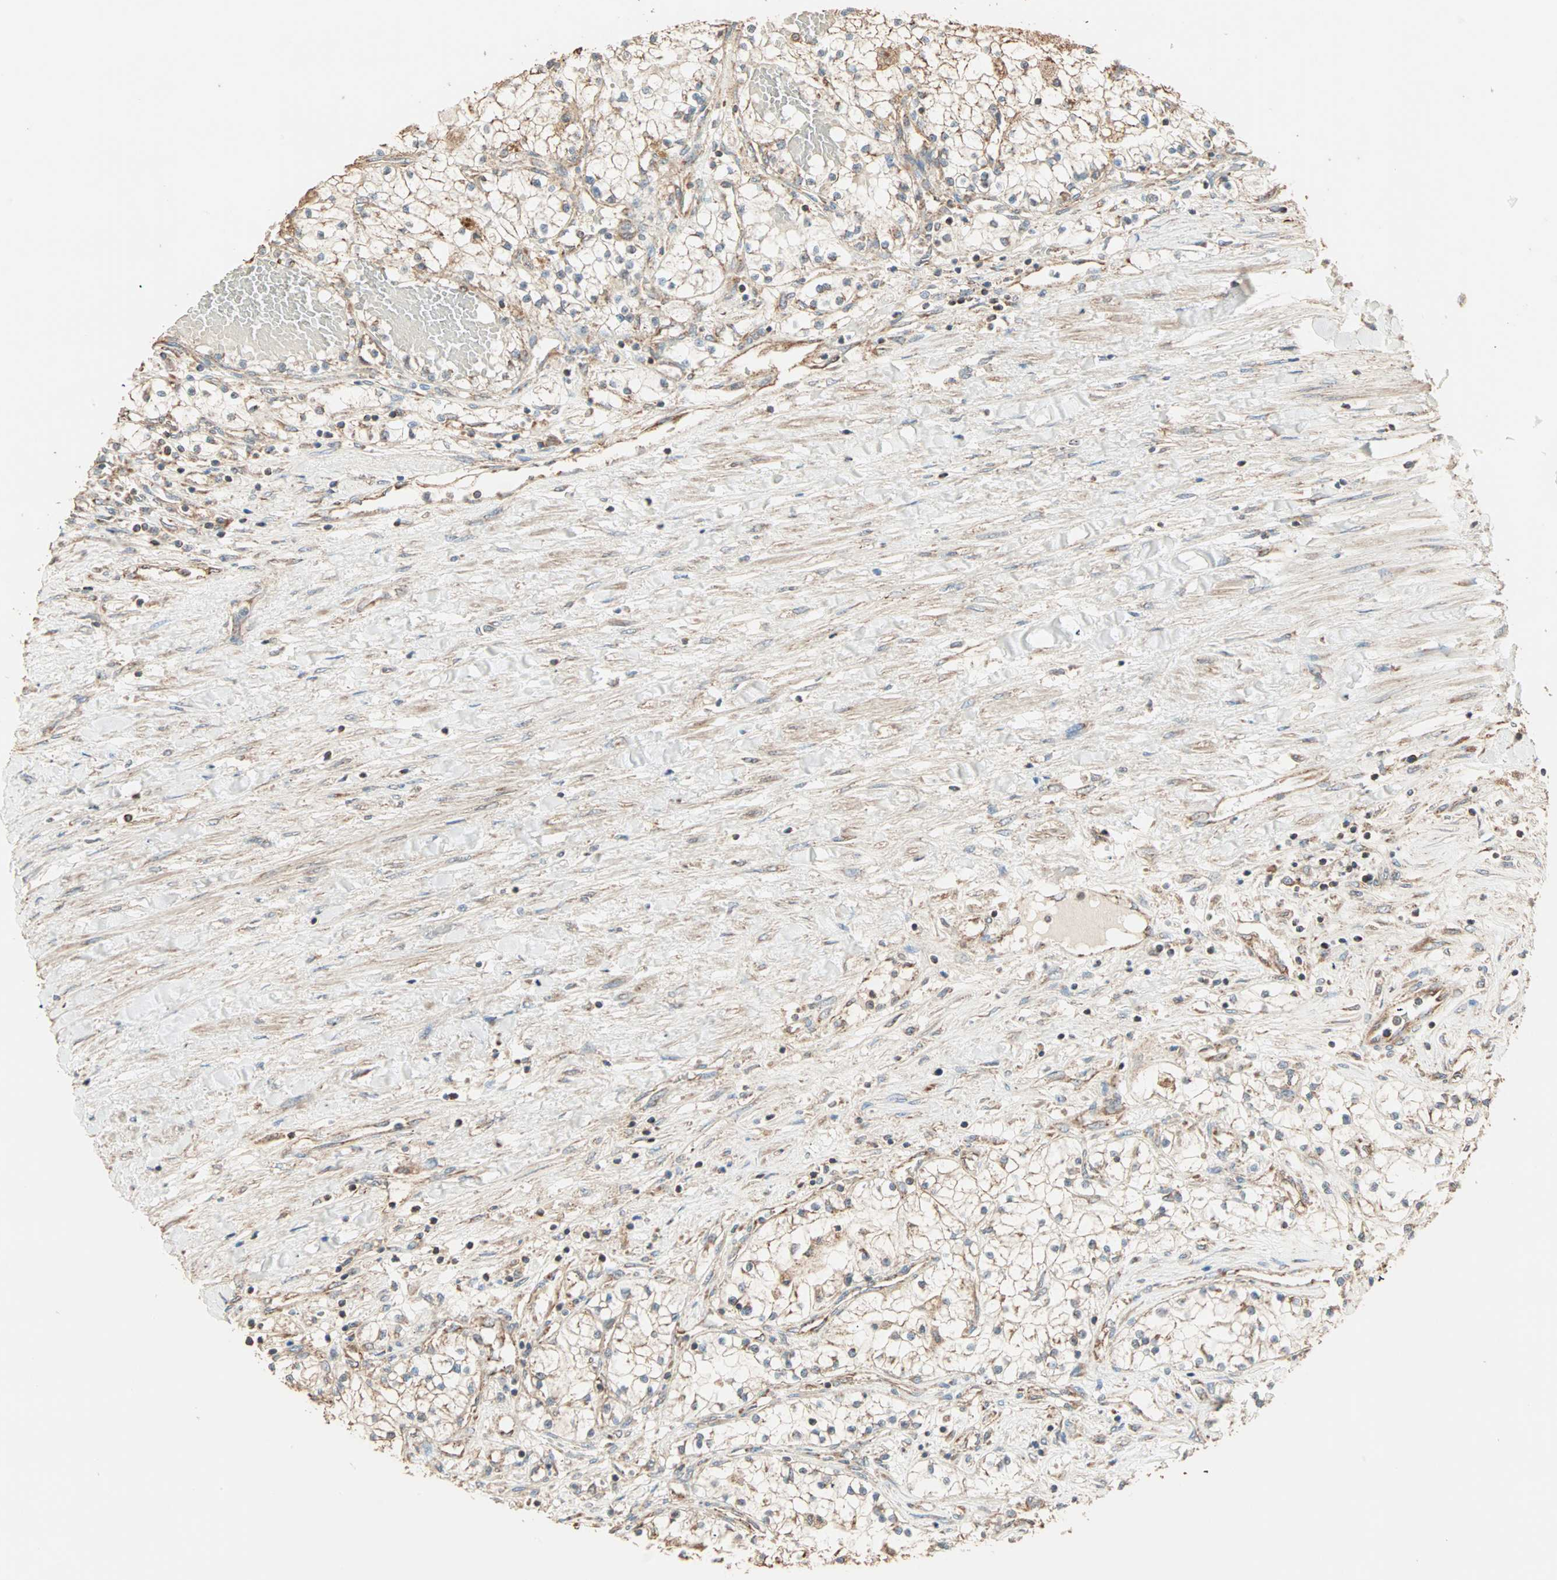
{"staining": {"intensity": "weak", "quantity": "25%-75%", "location": "cytoplasmic/membranous"}, "tissue": "renal cancer", "cell_type": "Tumor cells", "image_type": "cancer", "snomed": [{"axis": "morphology", "description": "Adenocarcinoma, NOS"}, {"axis": "topography", "description": "Kidney"}], "caption": "DAB (3,3'-diaminobenzidine) immunohistochemical staining of renal adenocarcinoma shows weak cytoplasmic/membranous protein staining in about 25%-75% of tumor cells.", "gene": "EIF4G2", "patient": {"sex": "male", "age": 68}}